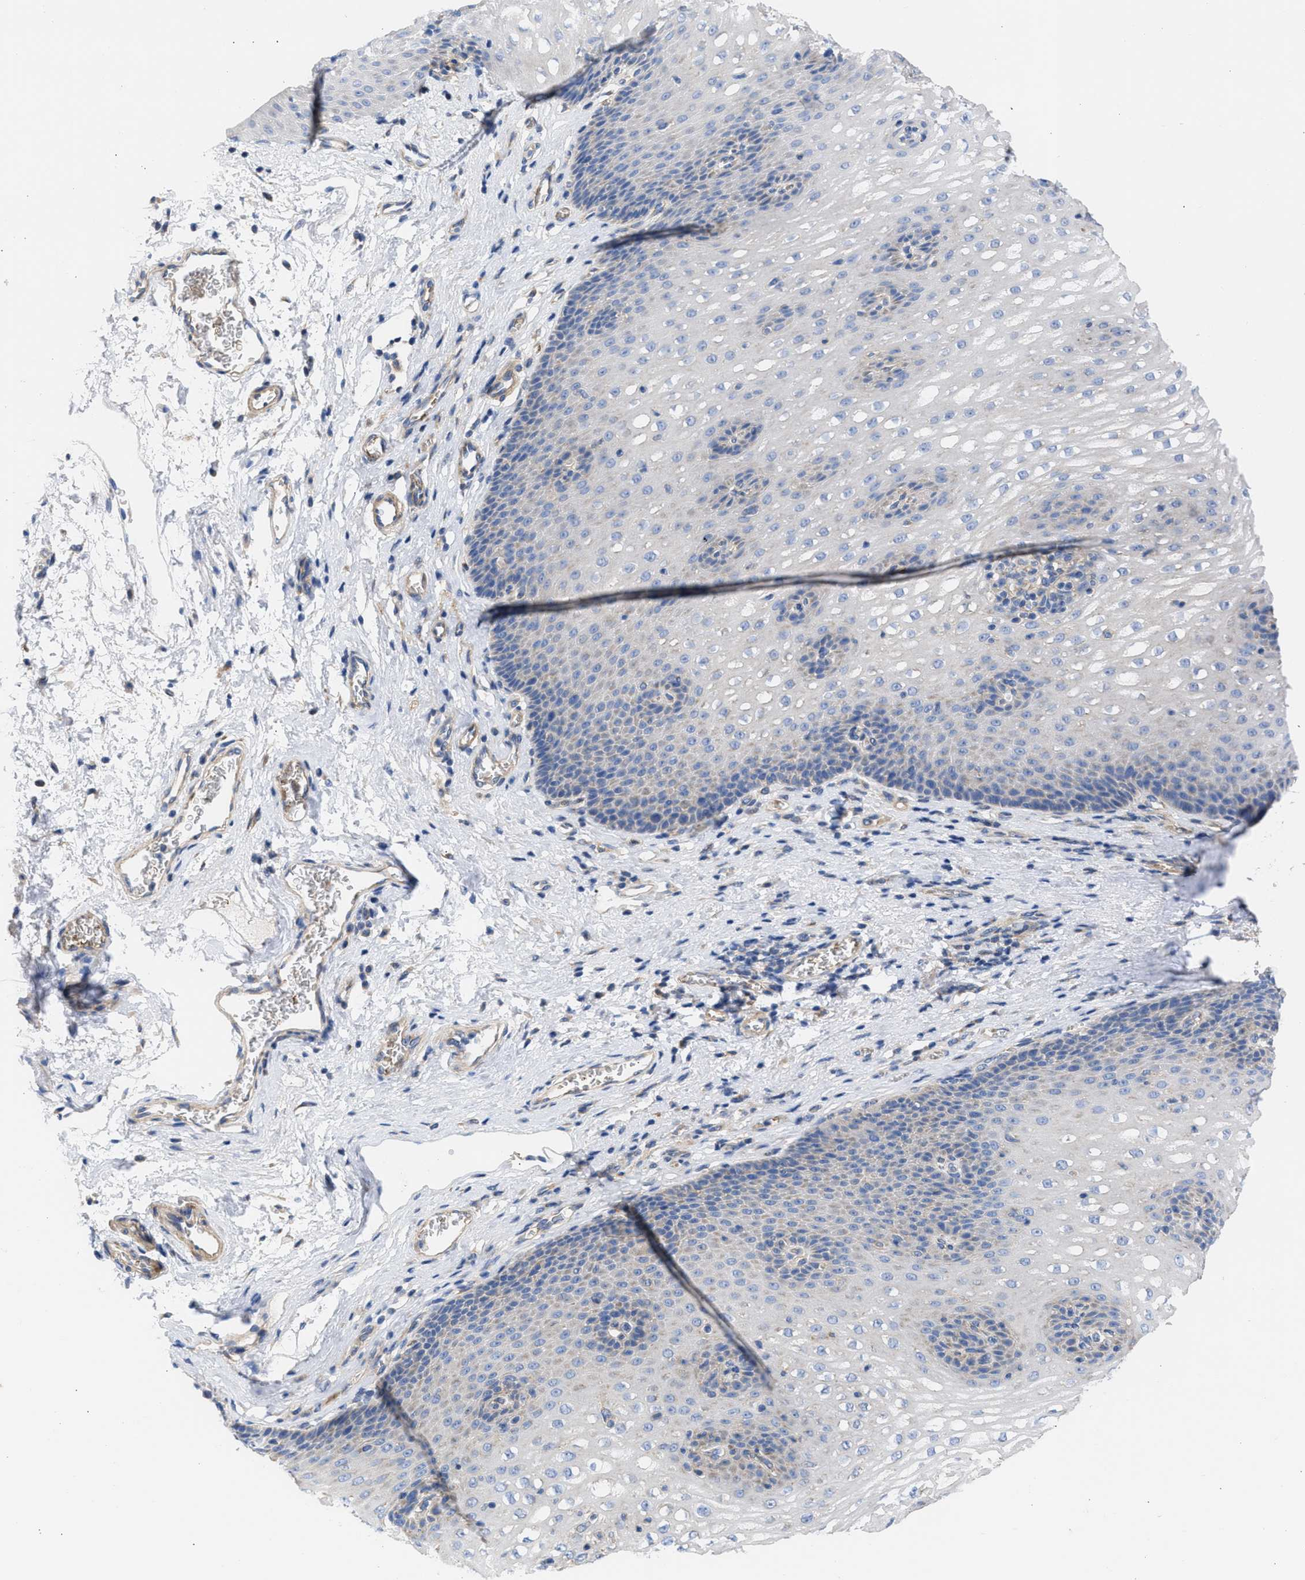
{"staining": {"intensity": "weak", "quantity": "<25%", "location": "cytoplasmic/membranous"}, "tissue": "esophagus", "cell_type": "Squamous epithelial cells", "image_type": "normal", "snomed": [{"axis": "morphology", "description": "Normal tissue, NOS"}, {"axis": "topography", "description": "Esophagus"}], "caption": "This micrograph is of benign esophagus stained with immunohistochemistry (IHC) to label a protein in brown with the nuclei are counter-stained blue. There is no positivity in squamous epithelial cells.", "gene": "BTG3", "patient": {"sex": "male", "age": 48}}